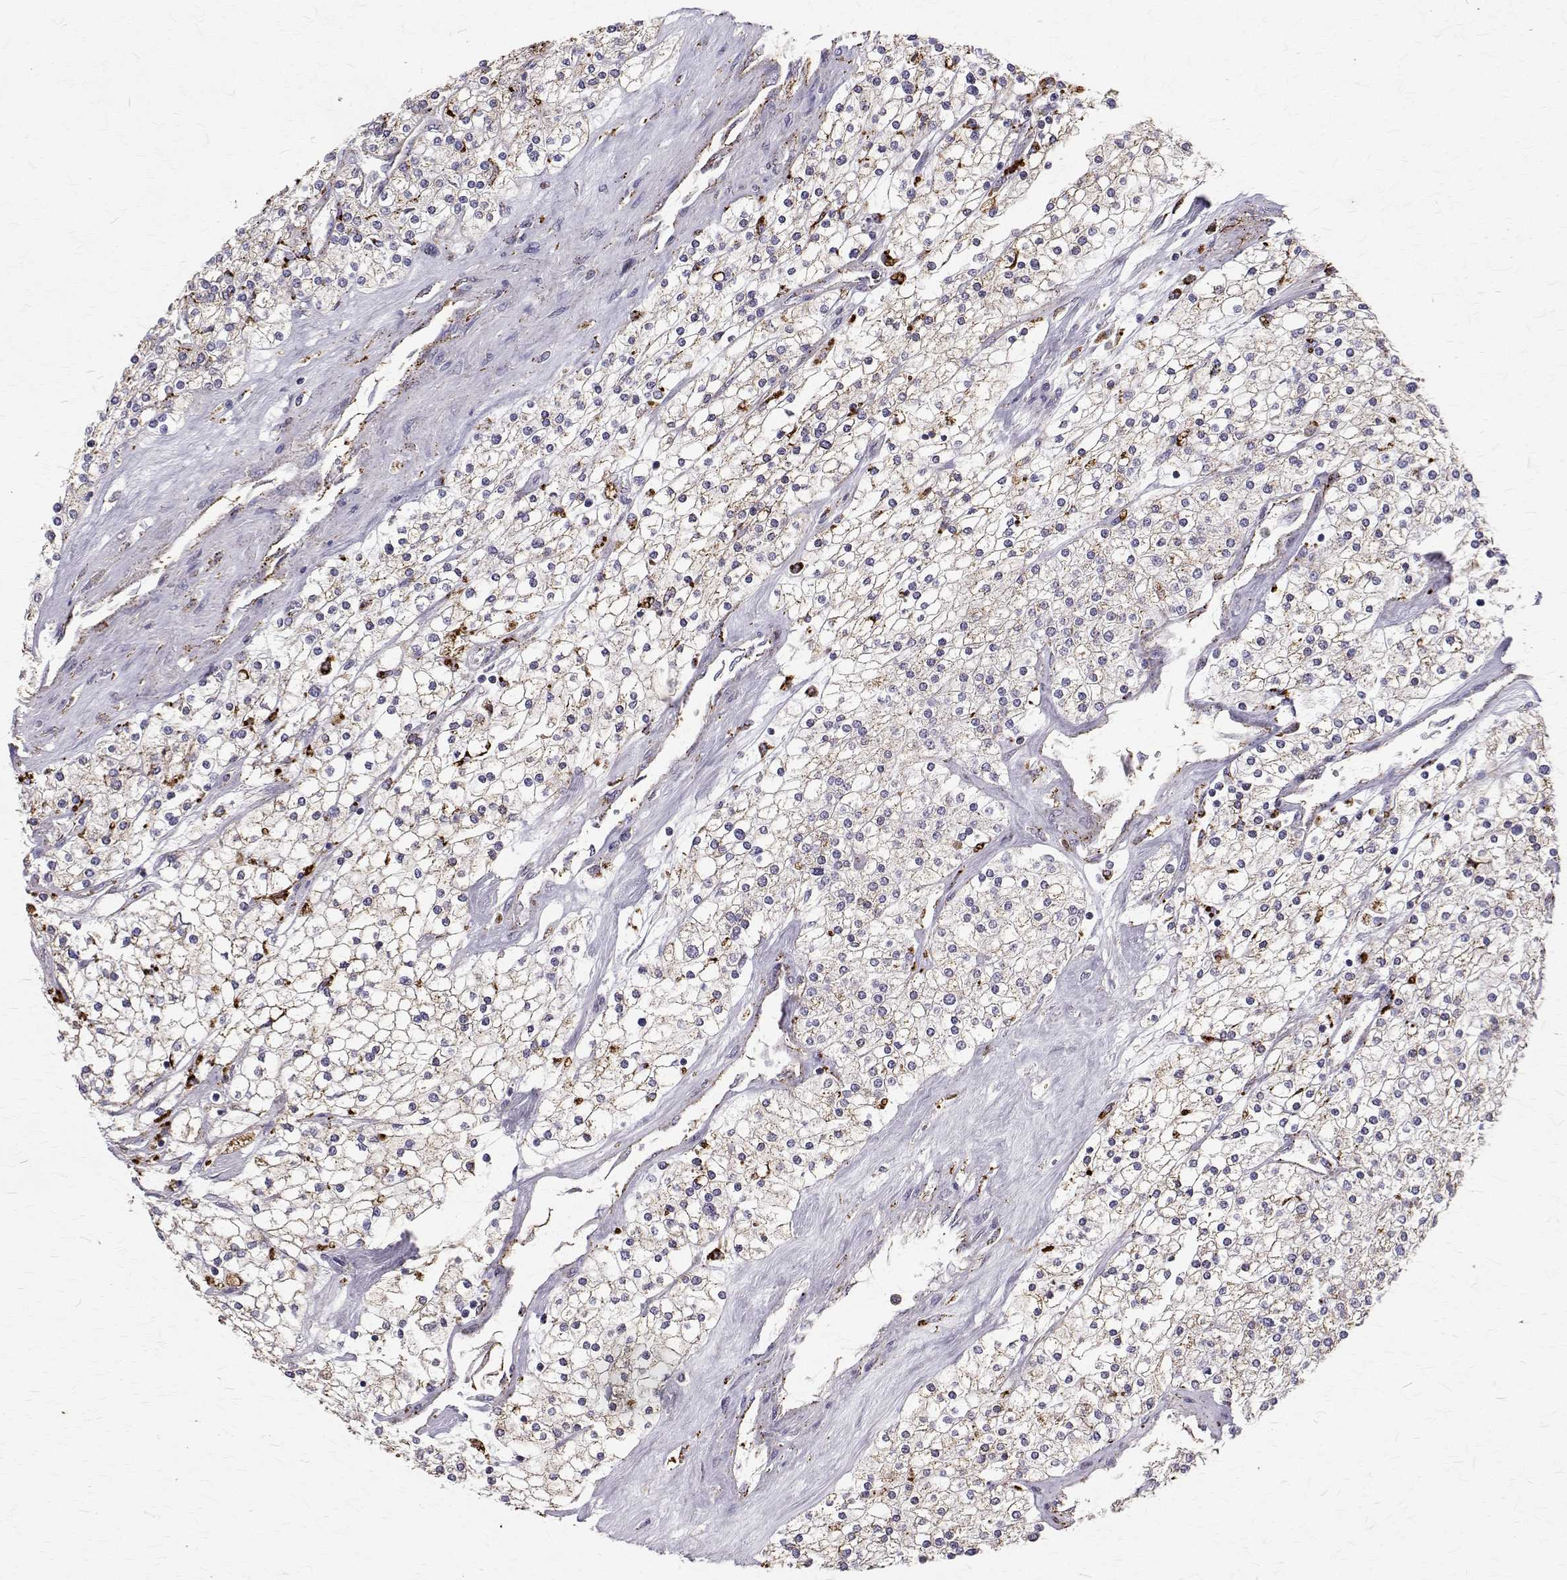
{"staining": {"intensity": "weak", "quantity": "<25%", "location": "cytoplasmic/membranous"}, "tissue": "renal cancer", "cell_type": "Tumor cells", "image_type": "cancer", "snomed": [{"axis": "morphology", "description": "Adenocarcinoma, NOS"}, {"axis": "topography", "description": "Kidney"}], "caption": "Renal adenocarcinoma was stained to show a protein in brown. There is no significant staining in tumor cells.", "gene": "TPP1", "patient": {"sex": "male", "age": 80}}